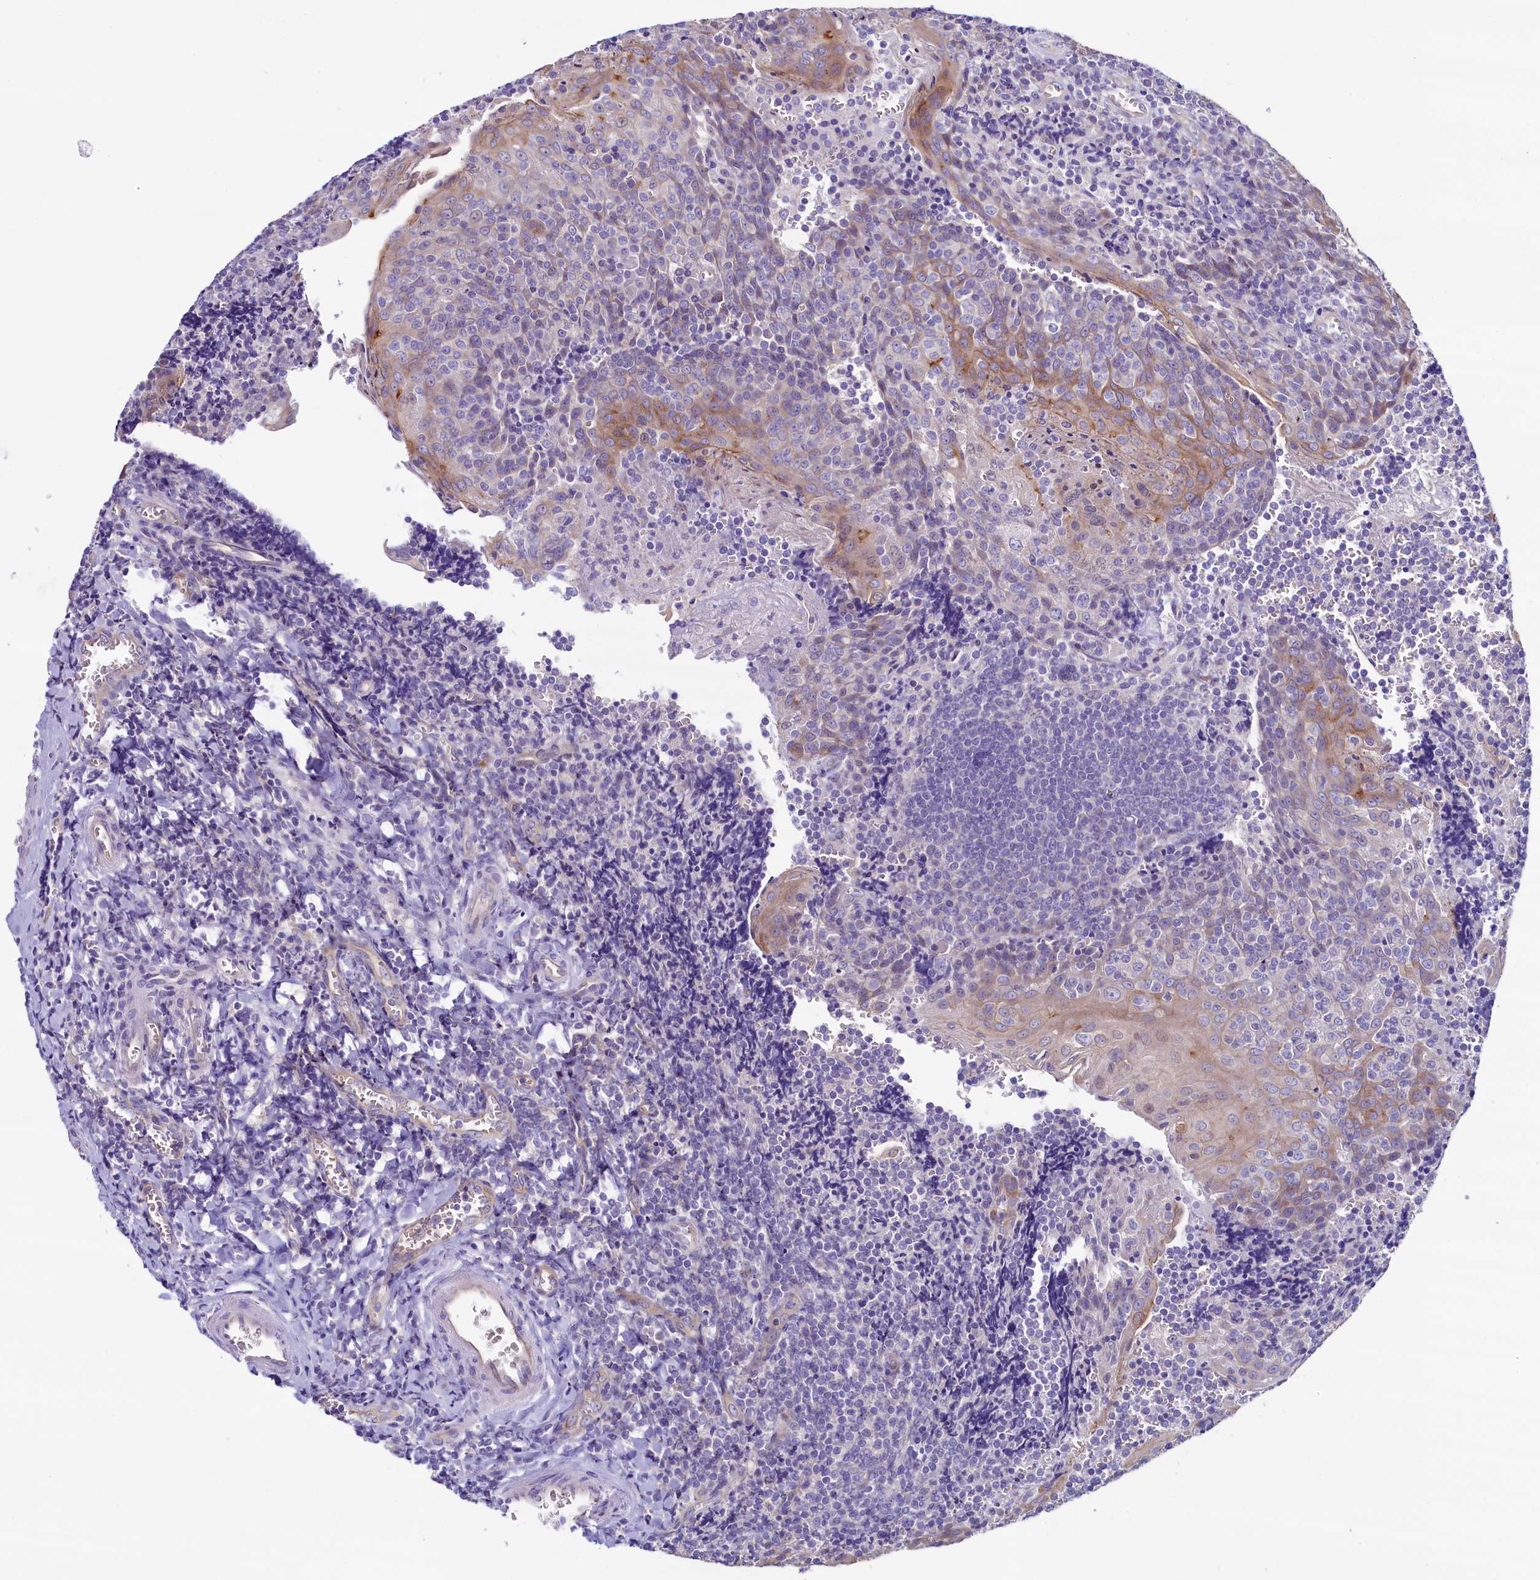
{"staining": {"intensity": "negative", "quantity": "none", "location": "none"}, "tissue": "tonsil", "cell_type": "Germinal center cells", "image_type": "normal", "snomed": [{"axis": "morphology", "description": "Normal tissue, NOS"}, {"axis": "topography", "description": "Tonsil"}], "caption": "Germinal center cells show no significant expression in normal tonsil. The staining was performed using DAB (3,3'-diaminobenzidine) to visualize the protein expression in brown, while the nuclei were stained in blue with hematoxylin (Magnification: 20x).", "gene": "KRBOX5", "patient": {"sex": "male", "age": 27}}